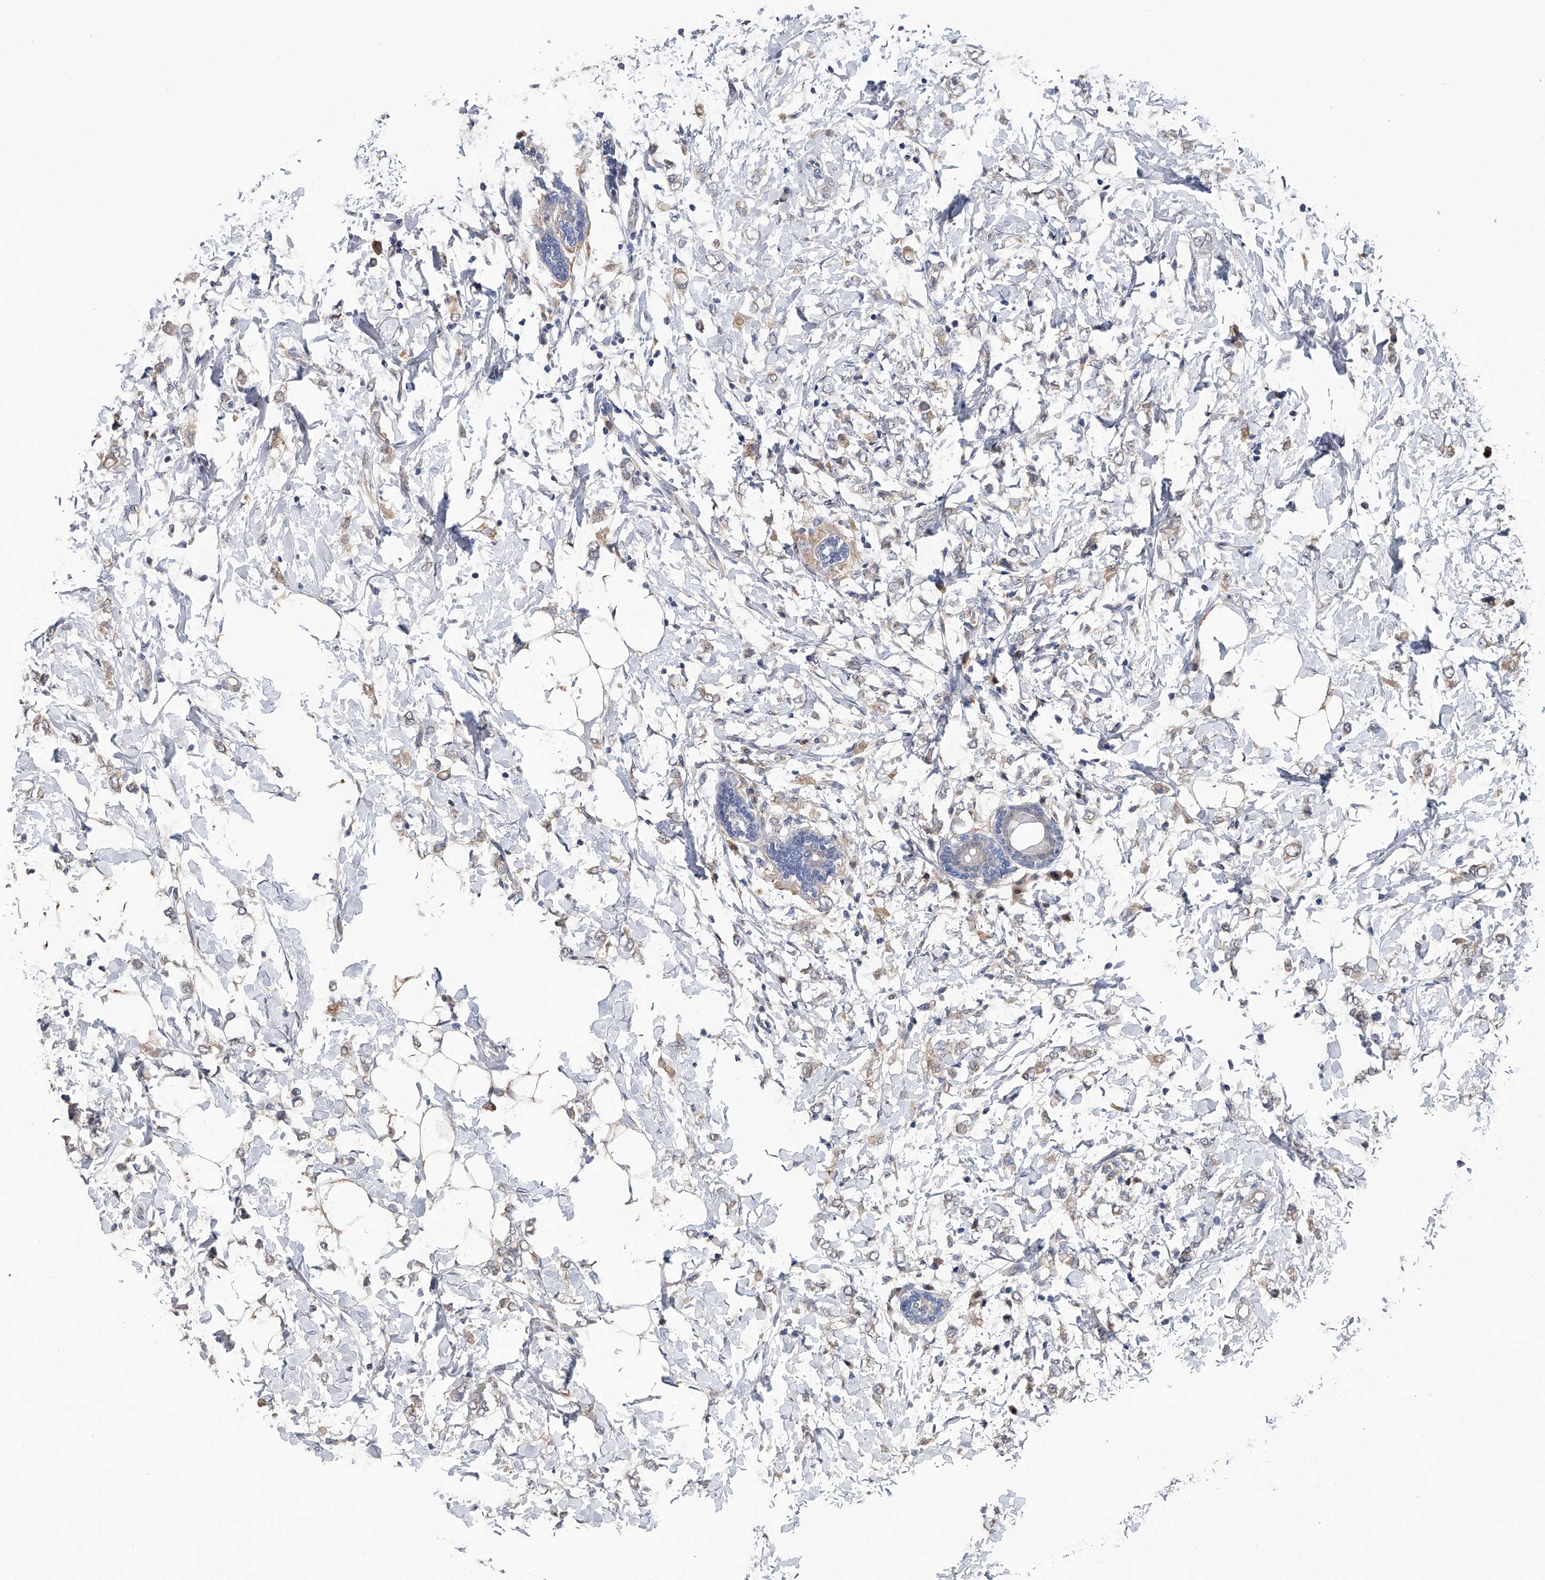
{"staining": {"intensity": "weak", "quantity": "25%-75%", "location": "cytoplasmic/membranous"}, "tissue": "breast cancer", "cell_type": "Tumor cells", "image_type": "cancer", "snomed": [{"axis": "morphology", "description": "Normal tissue, NOS"}, {"axis": "morphology", "description": "Lobular carcinoma"}, {"axis": "topography", "description": "Breast"}], "caption": "Human breast cancer stained with a brown dye shows weak cytoplasmic/membranous positive positivity in approximately 25%-75% of tumor cells.", "gene": "PGM3", "patient": {"sex": "female", "age": 47}}